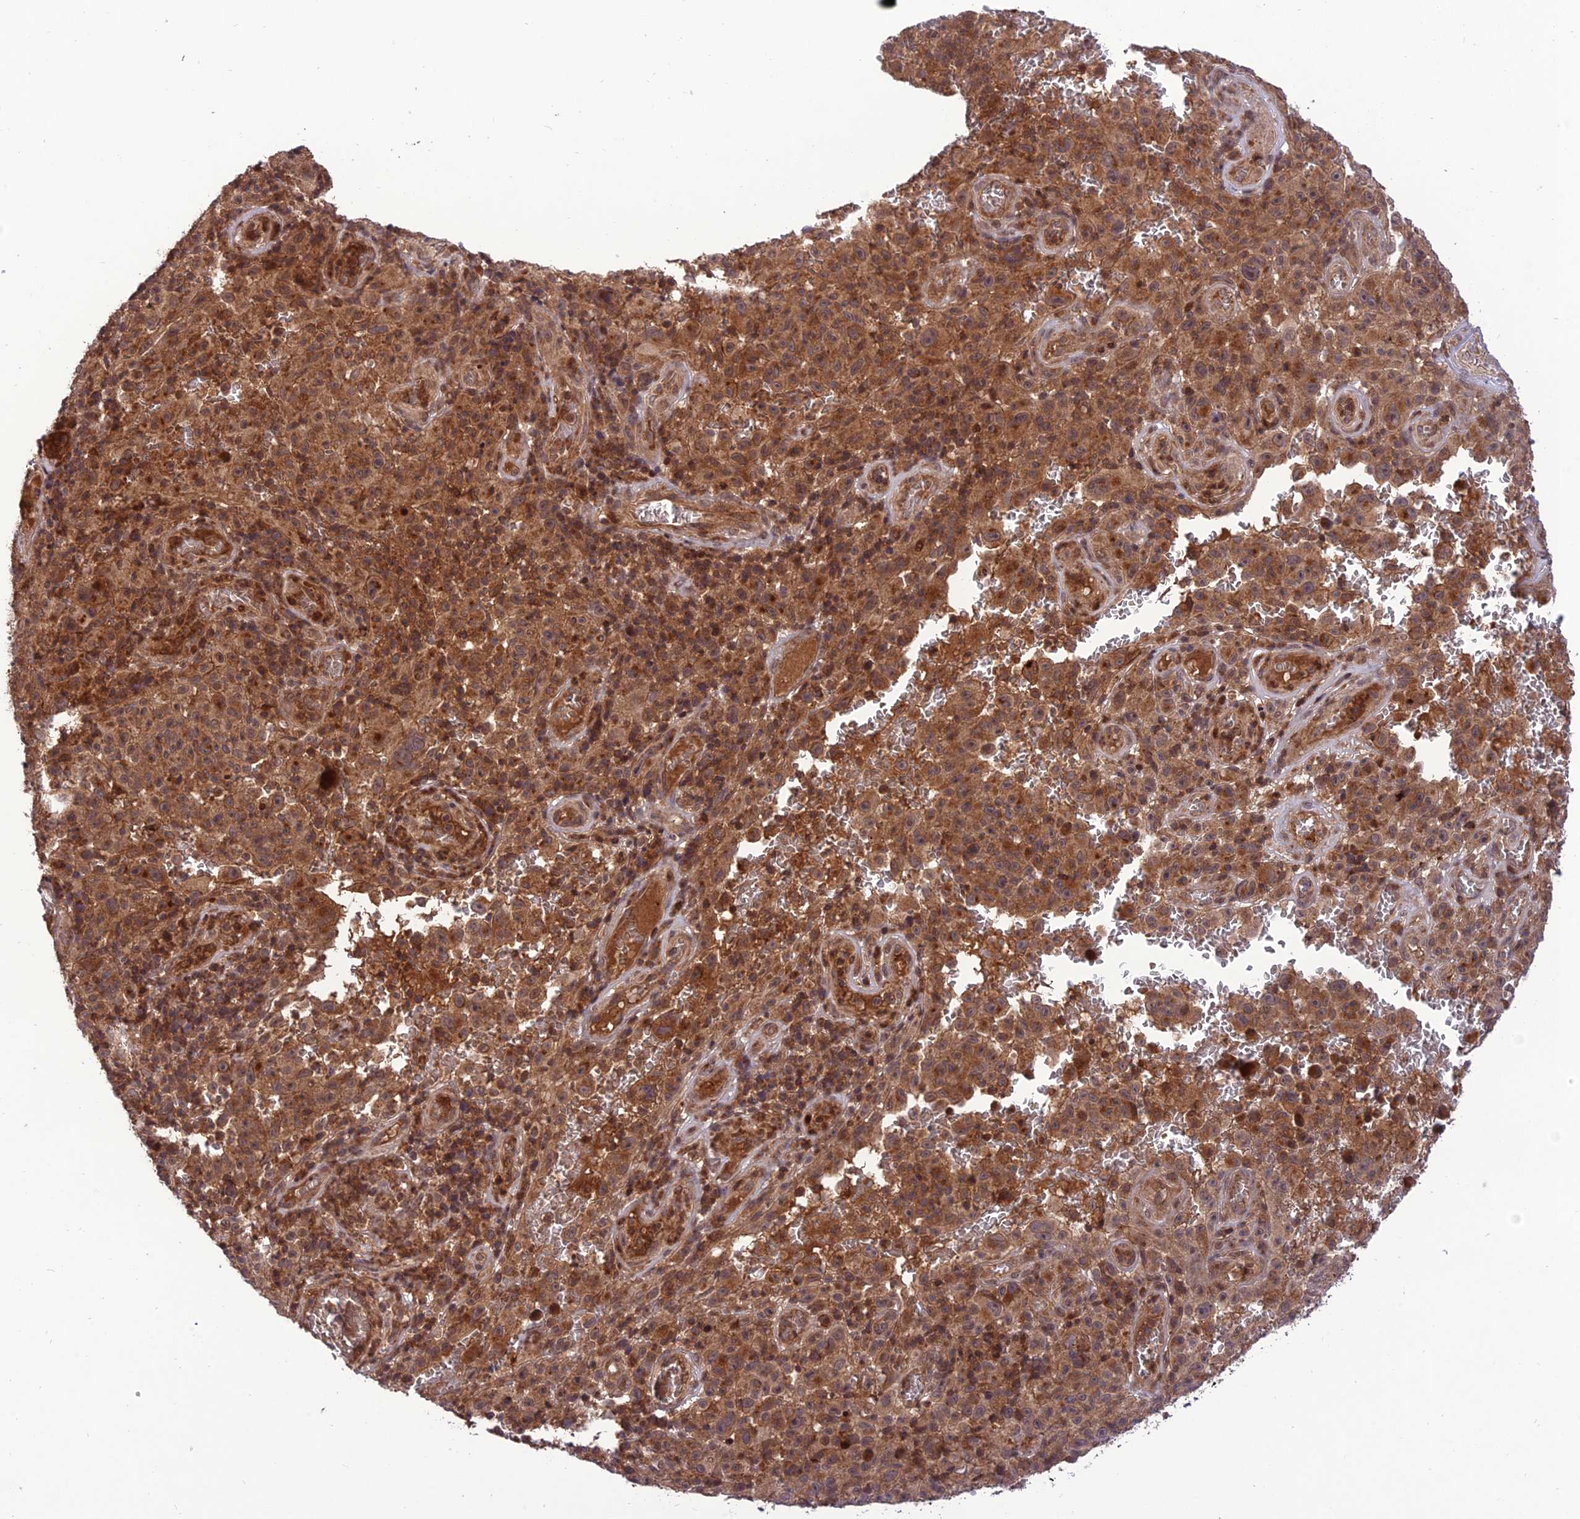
{"staining": {"intensity": "moderate", "quantity": ">75%", "location": "cytoplasmic/membranous"}, "tissue": "melanoma", "cell_type": "Tumor cells", "image_type": "cancer", "snomed": [{"axis": "morphology", "description": "Malignant melanoma, NOS"}, {"axis": "topography", "description": "Skin"}], "caption": "Protein expression analysis of melanoma displays moderate cytoplasmic/membranous positivity in approximately >75% of tumor cells.", "gene": "NDUFC1", "patient": {"sex": "female", "age": 82}}